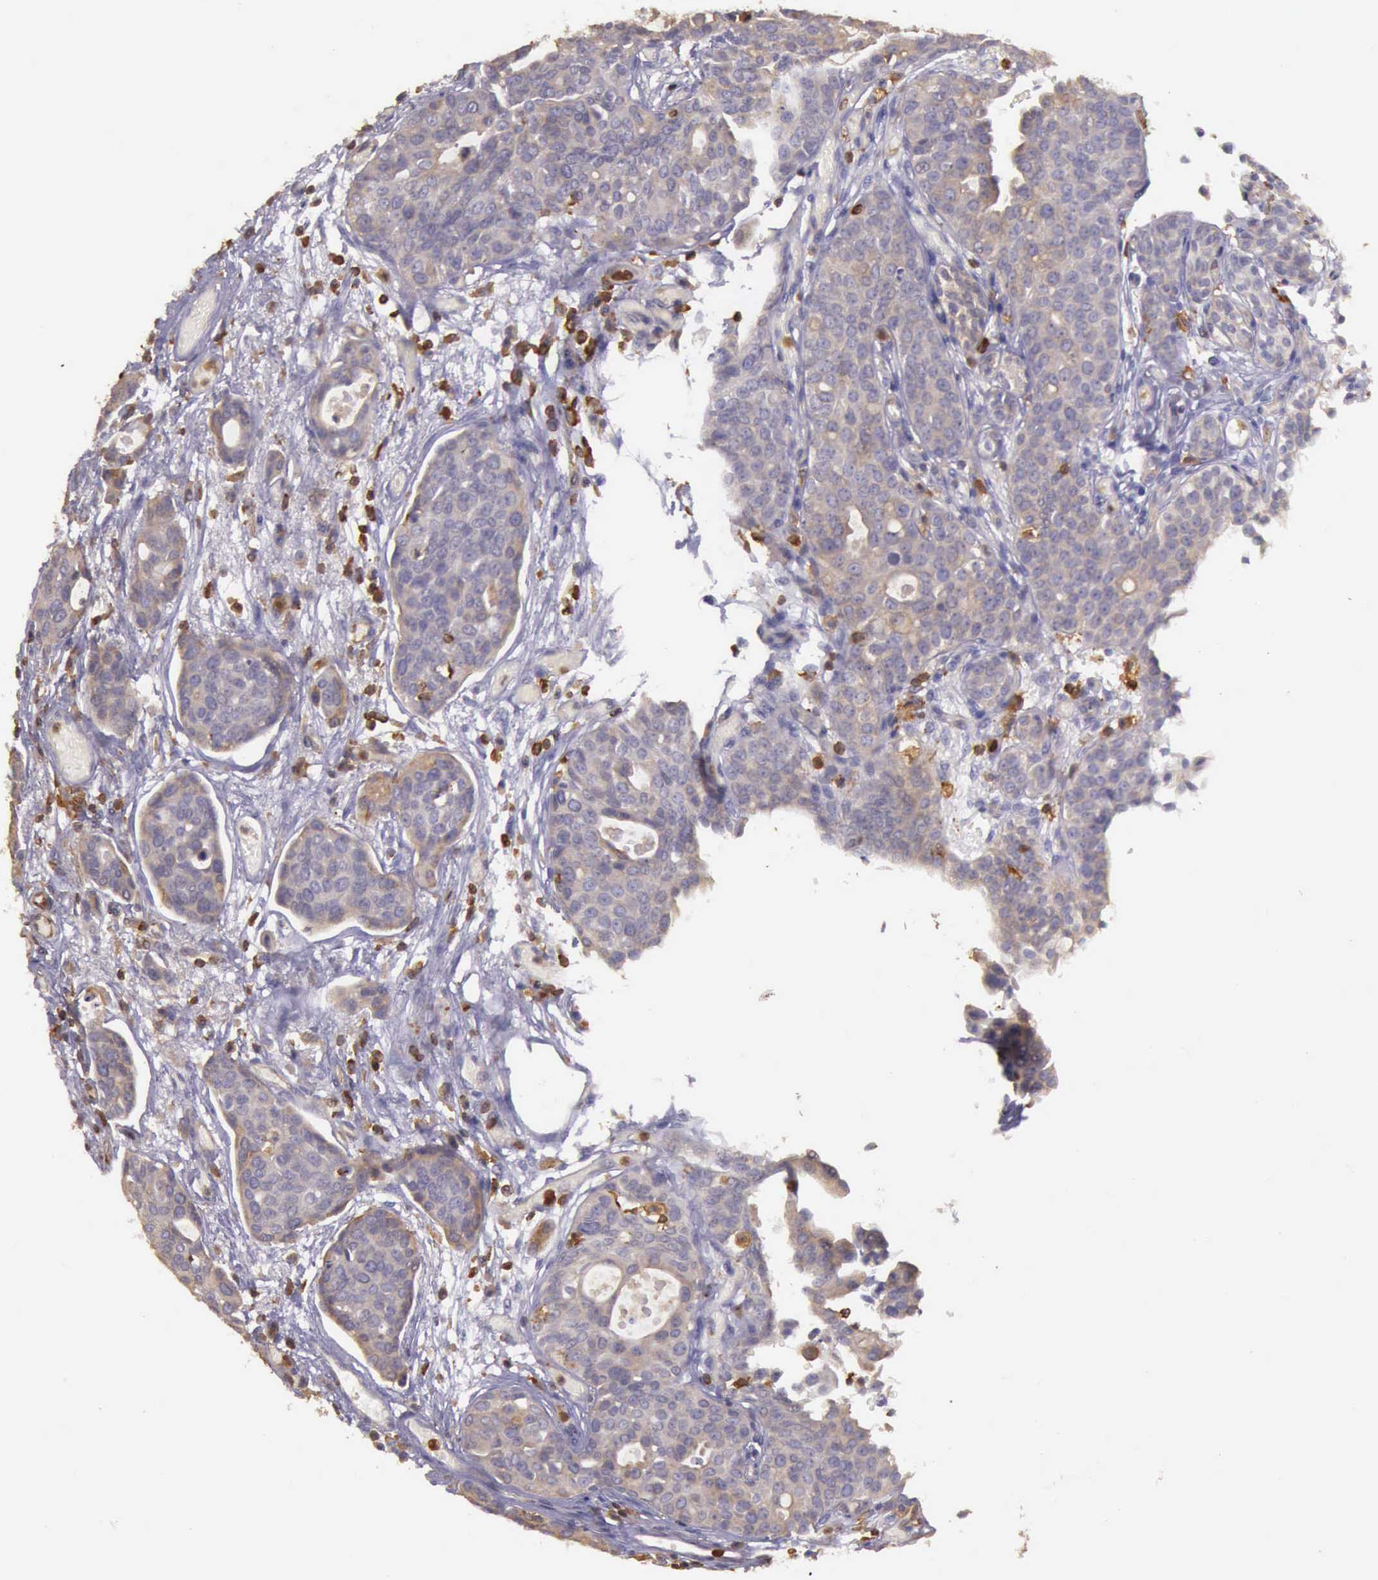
{"staining": {"intensity": "weak", "quantity": "25%-75%", "location": "cytoplasmic/membranous"}, "tissue": "urothelial cancer", "cell_type": "Tumor cells", "image_type": "cancer", "snomed": [{"axis": "morphology", "description": "Urothelial carcinoma, High grade"}, {"axis": "topography", "description": "Urinary bladder"}], "caption": "This photomicrograph displays urothelial cancer stained with immunohistochemistry to label a protein in brown. The cytoplasmic/membranous of tumor cells show weak positivity for the protein. Nuclei are counter-stained blue.", "gene": "ARHGAP4", "patient": {"sex": "male", "age": 78}}